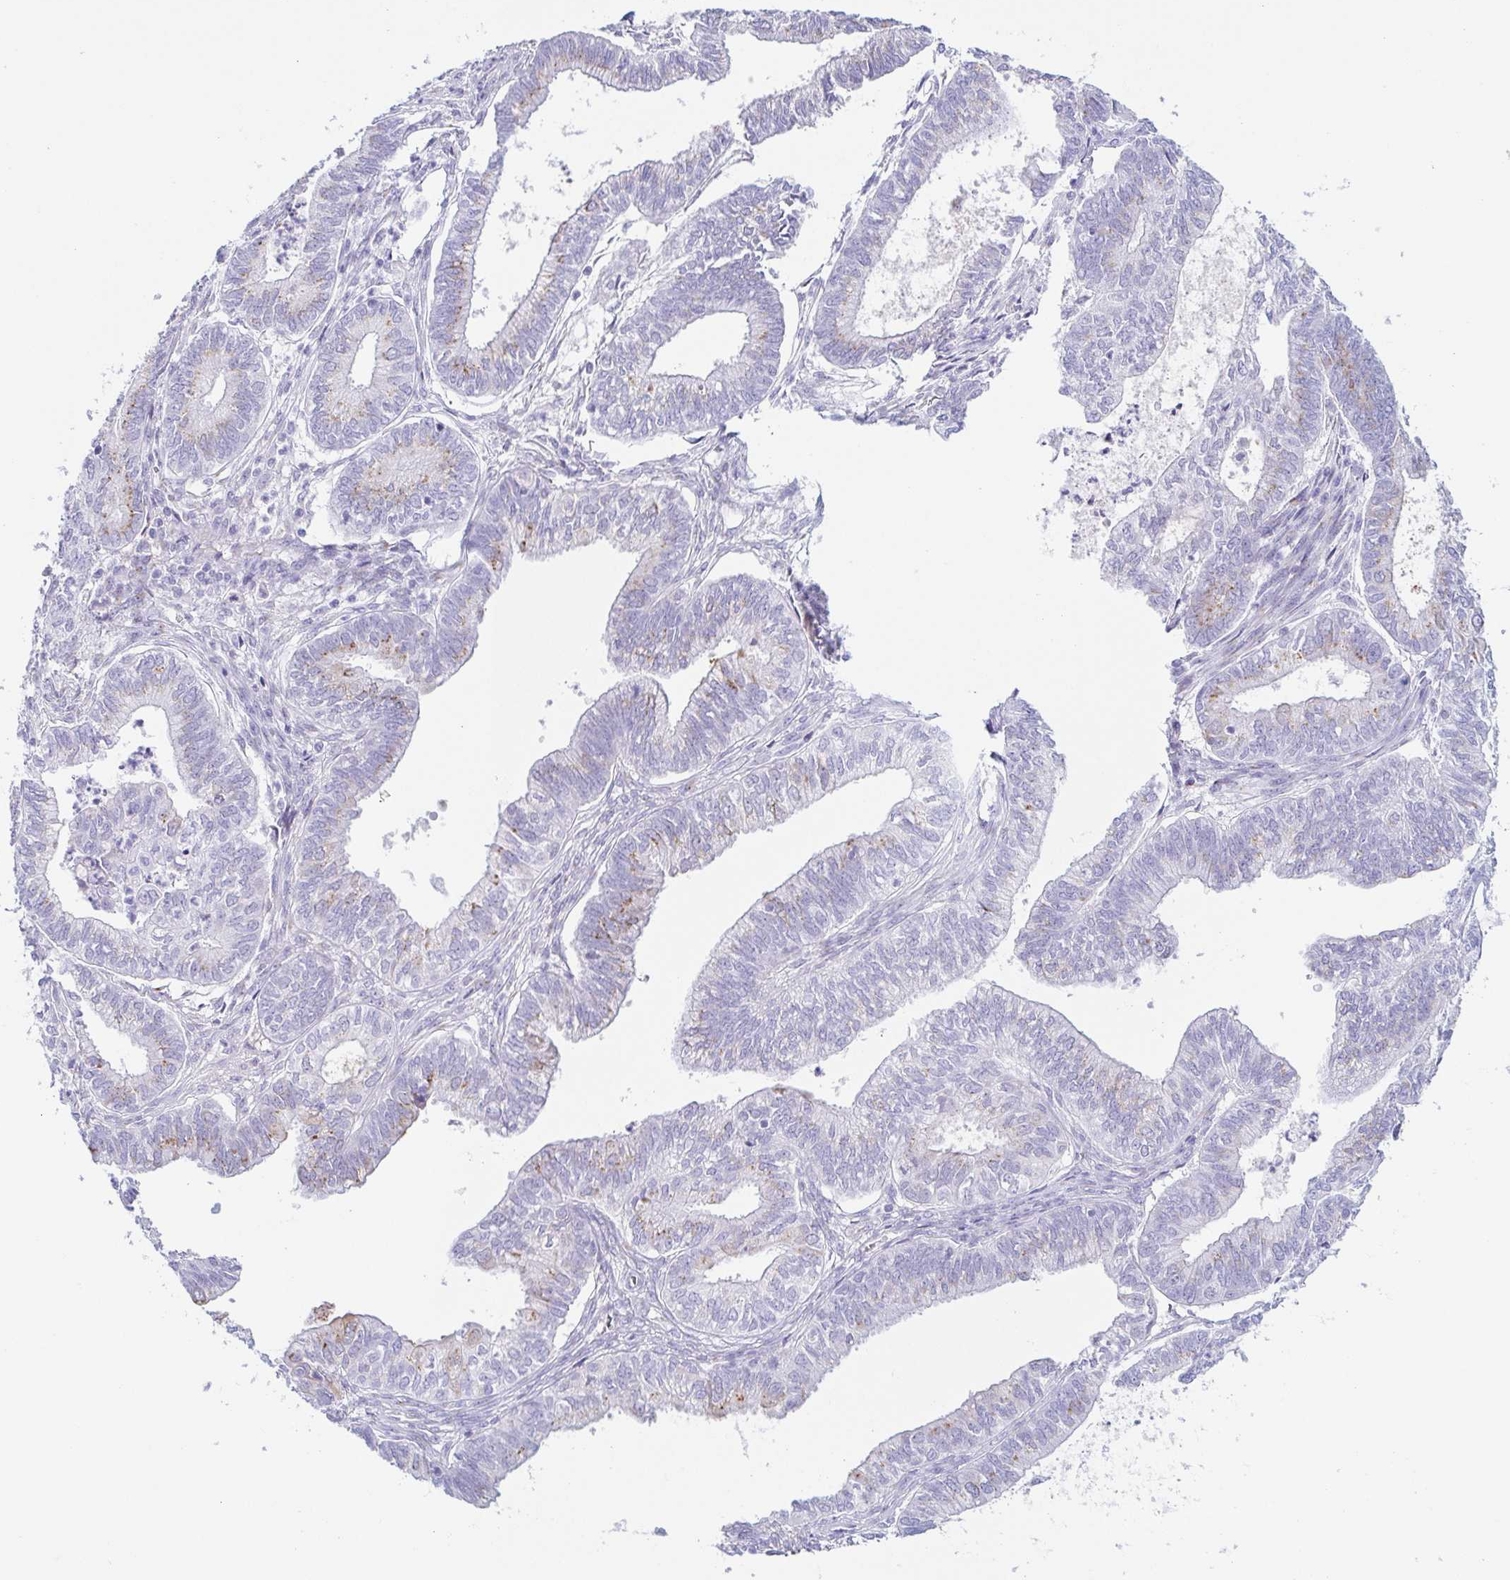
{"staining": {"intensity": "moderate", "quantity": "<25%", "location": "cytoplasmic/membranous"}, "tissue": "ovarian cancer", "cell_type": "Tumor cells", "image_type": "cancer", "snomed": [{"axis": "morphology", "description": "Carcinoma, endometroid"}, {"axis": "topography", "description": "Ovary"}], "caption": "Ovarian endometroid carcinoma tissue demonstrates moderate cytoplasmic/membranous expression in approximately <25% of tumor cells", "gene": "LDLRAD1", "patient": {"sex": "female", "age": 64}}